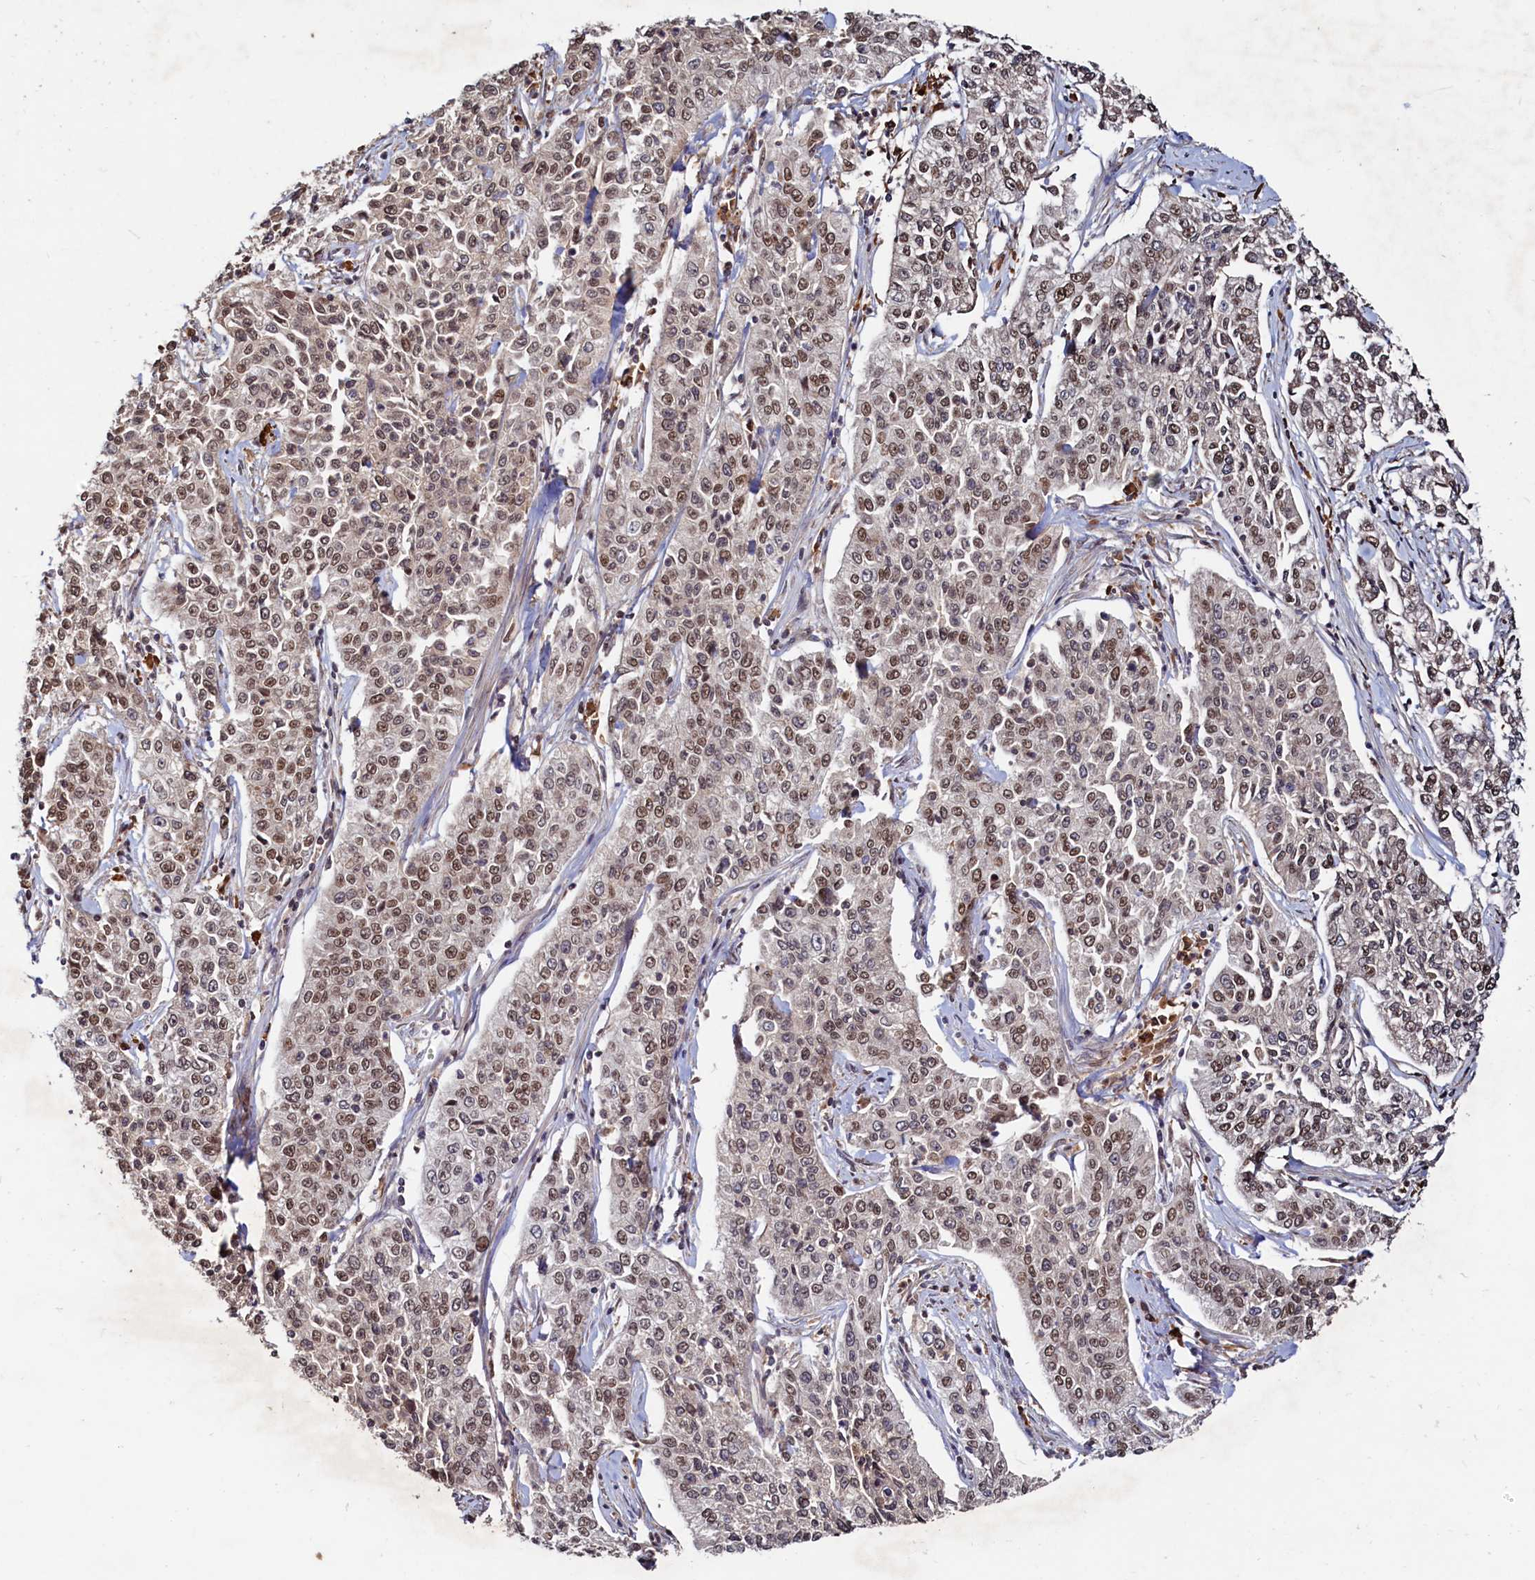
{"staining": {"intensity": "moderate", "quantity": ">75%", "location": "nuclear"}, "tissue": "cervical cancer", "cell_type": "Tumor cells", "image_type": "cancer", "snomed": [{"axis": "morphology", "description": "Squamous cell carcinoma, NOS"}, {"axis": "topography", "description": "Cervix"}], "caption": "Protein analysis of cervical cancer tissue demonstrates moderate nuclear expression in approximately >75% of tumor cells.", "gene": "TRAPPC4", "patient": {"sex": "female", "age": 35}}